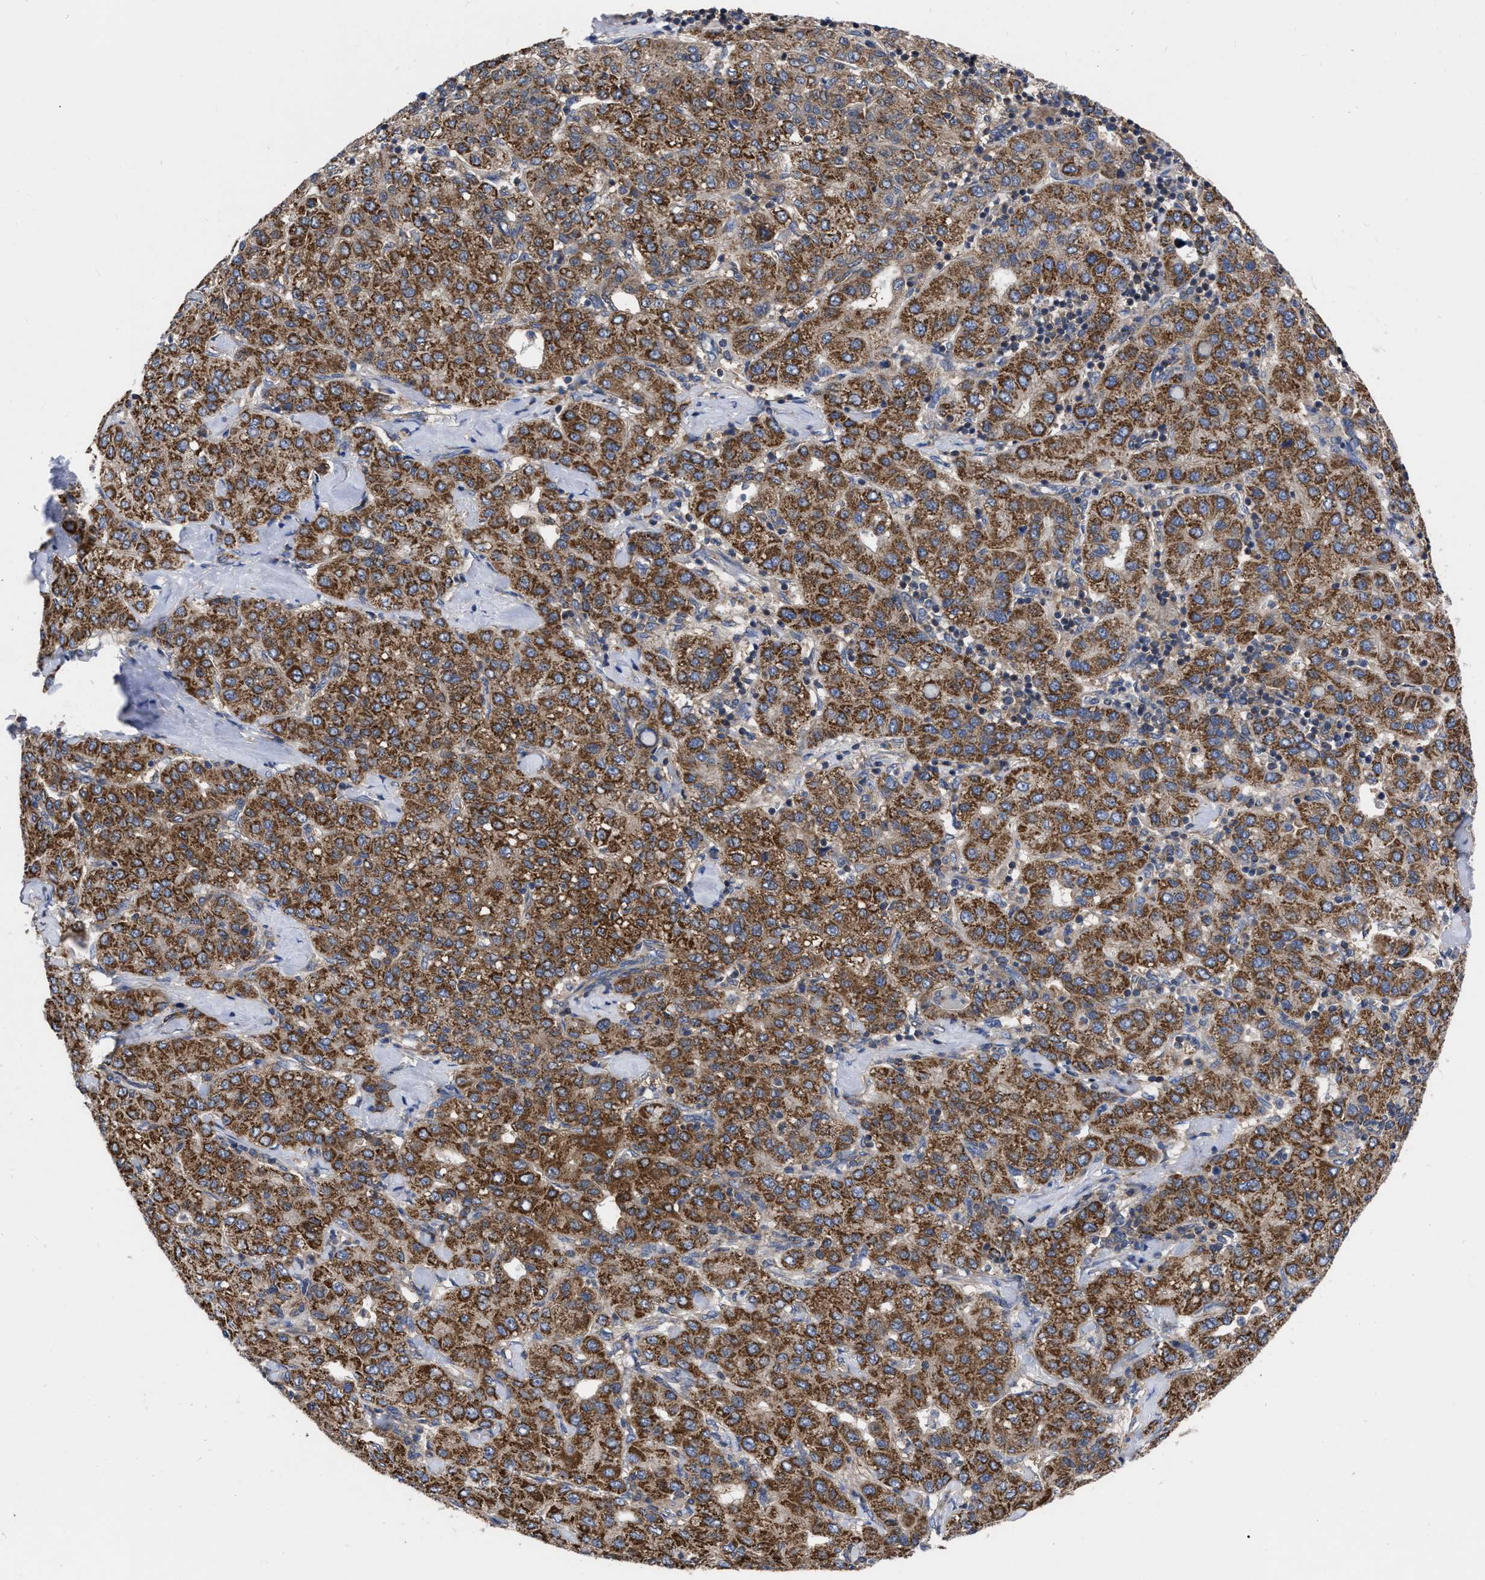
{"staining": {"intensity": "strong", "quantity": ">75%", "location": "cytoplasmic/membranous"}, "tissue": "liver cancer", "cell_type": "Tumor cells", "image_type": "cancer", "snomed": [{"axis": "morphology", "description": "Carcinoma, Hepatocellular, NOS"}, {"axis": "topography", "description": "Liver"}], "caption": "Protein analysis of liver cancer tissue demonstrates strong cytoplasmic/membranous staining in about >75% of tumor cells.", "gene": "CDKN2C", "patient": {"sex": "male", "age": 65}}